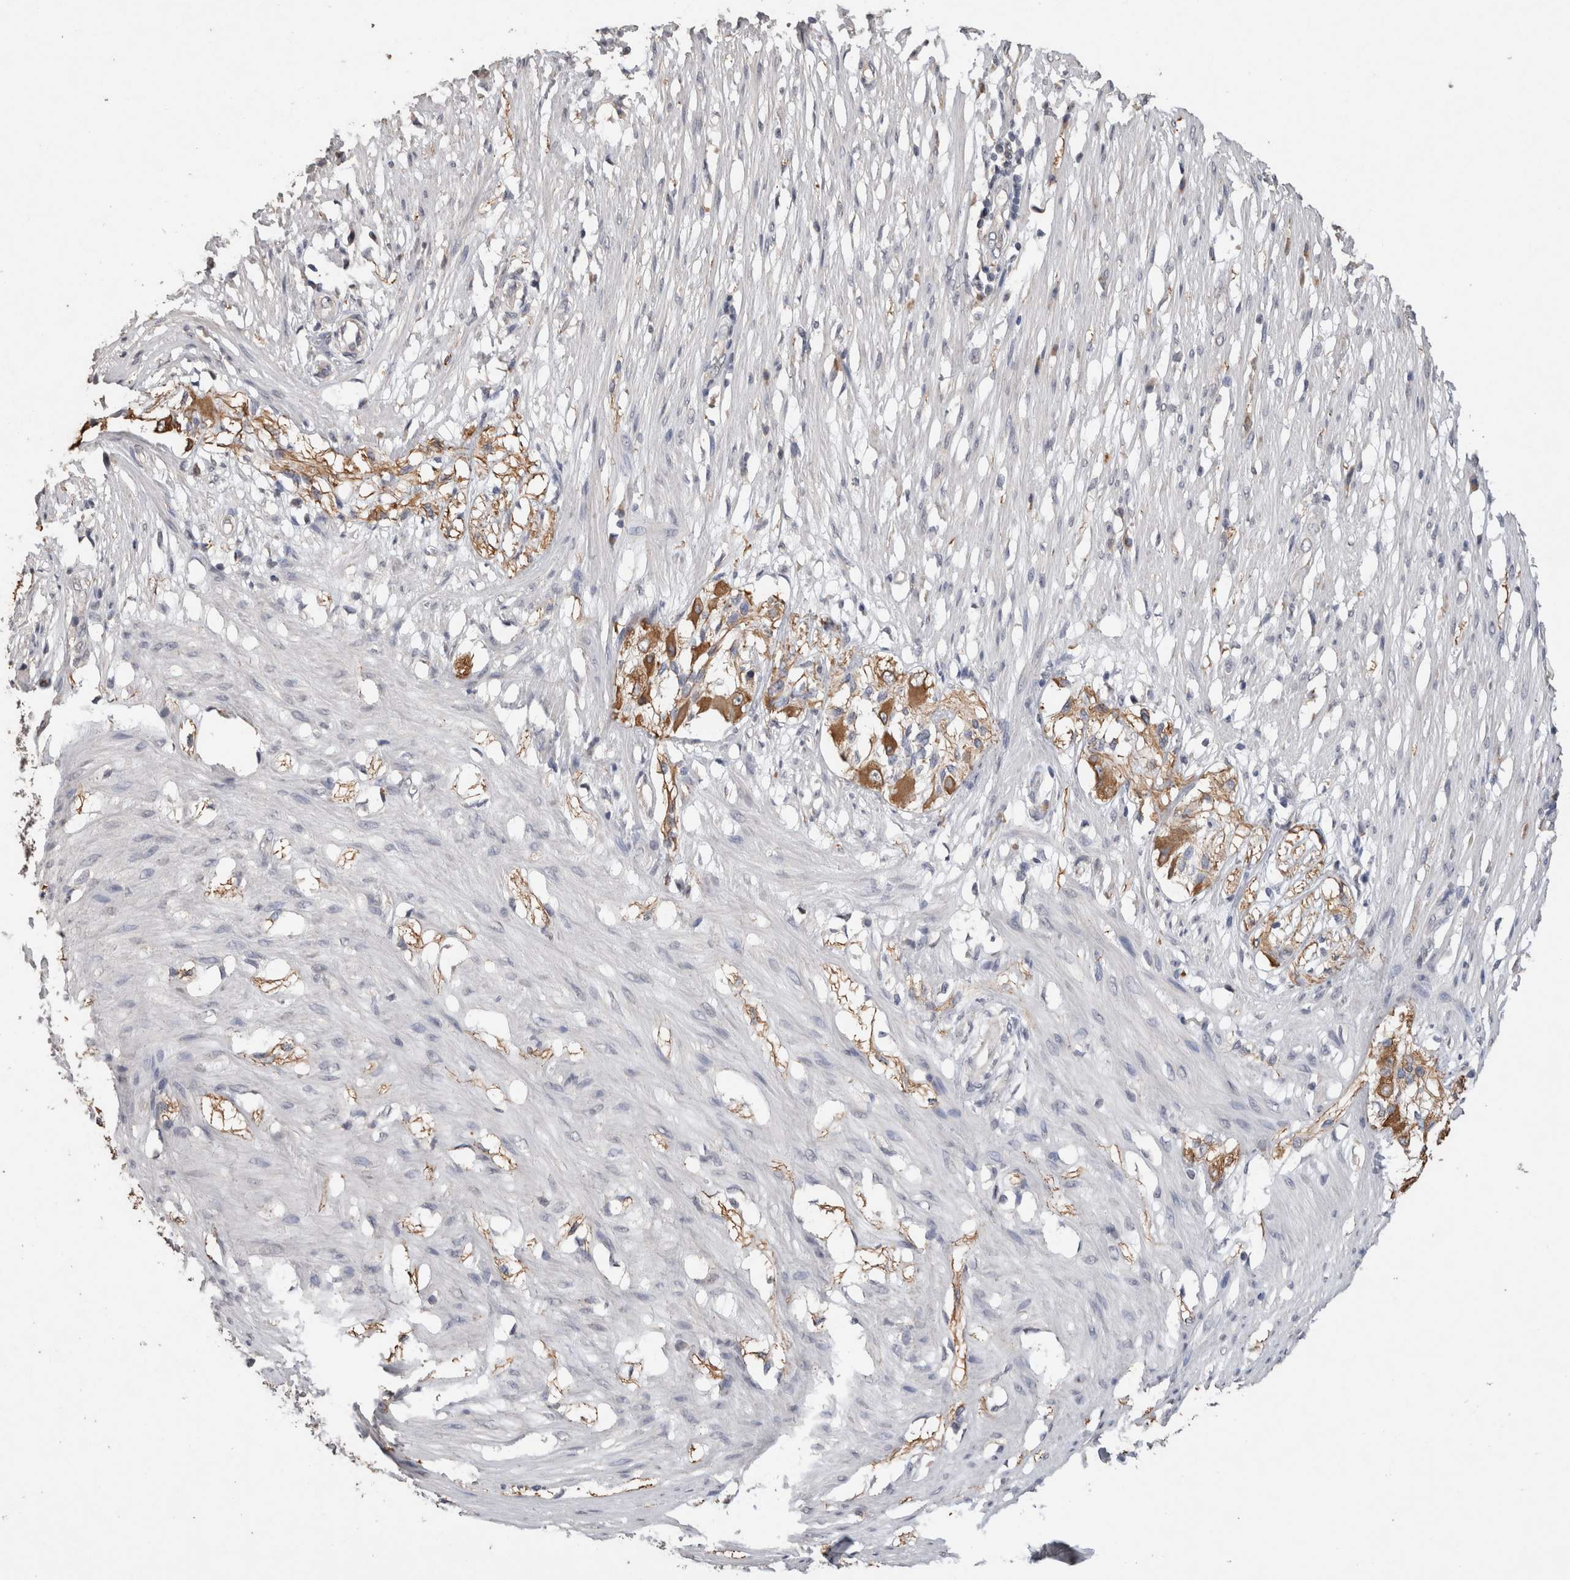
{"staining": {"intensity": "negative", "quantity": "none", "location": "none"}, "tissue": "smooth muscle", "cell_type": "Smooth muscle cells", "image_type": "normal", "snomed": [{"axis": "morphology", "description": "Normal tissue, NOS"}, {"axis": "morphology", "description": "Adenocarcinoma, NOS"}, {"axis": "topography", "description": "Smooth muscle"}, {"axis": "topography", "description": "Colon"}], "caption": "The photomicrograph exhibits no staining of smooth muscle cells in unremarkable smooth muscle.", "gene": "FABP7", "patient": {"sex": "male", "age": 14}}